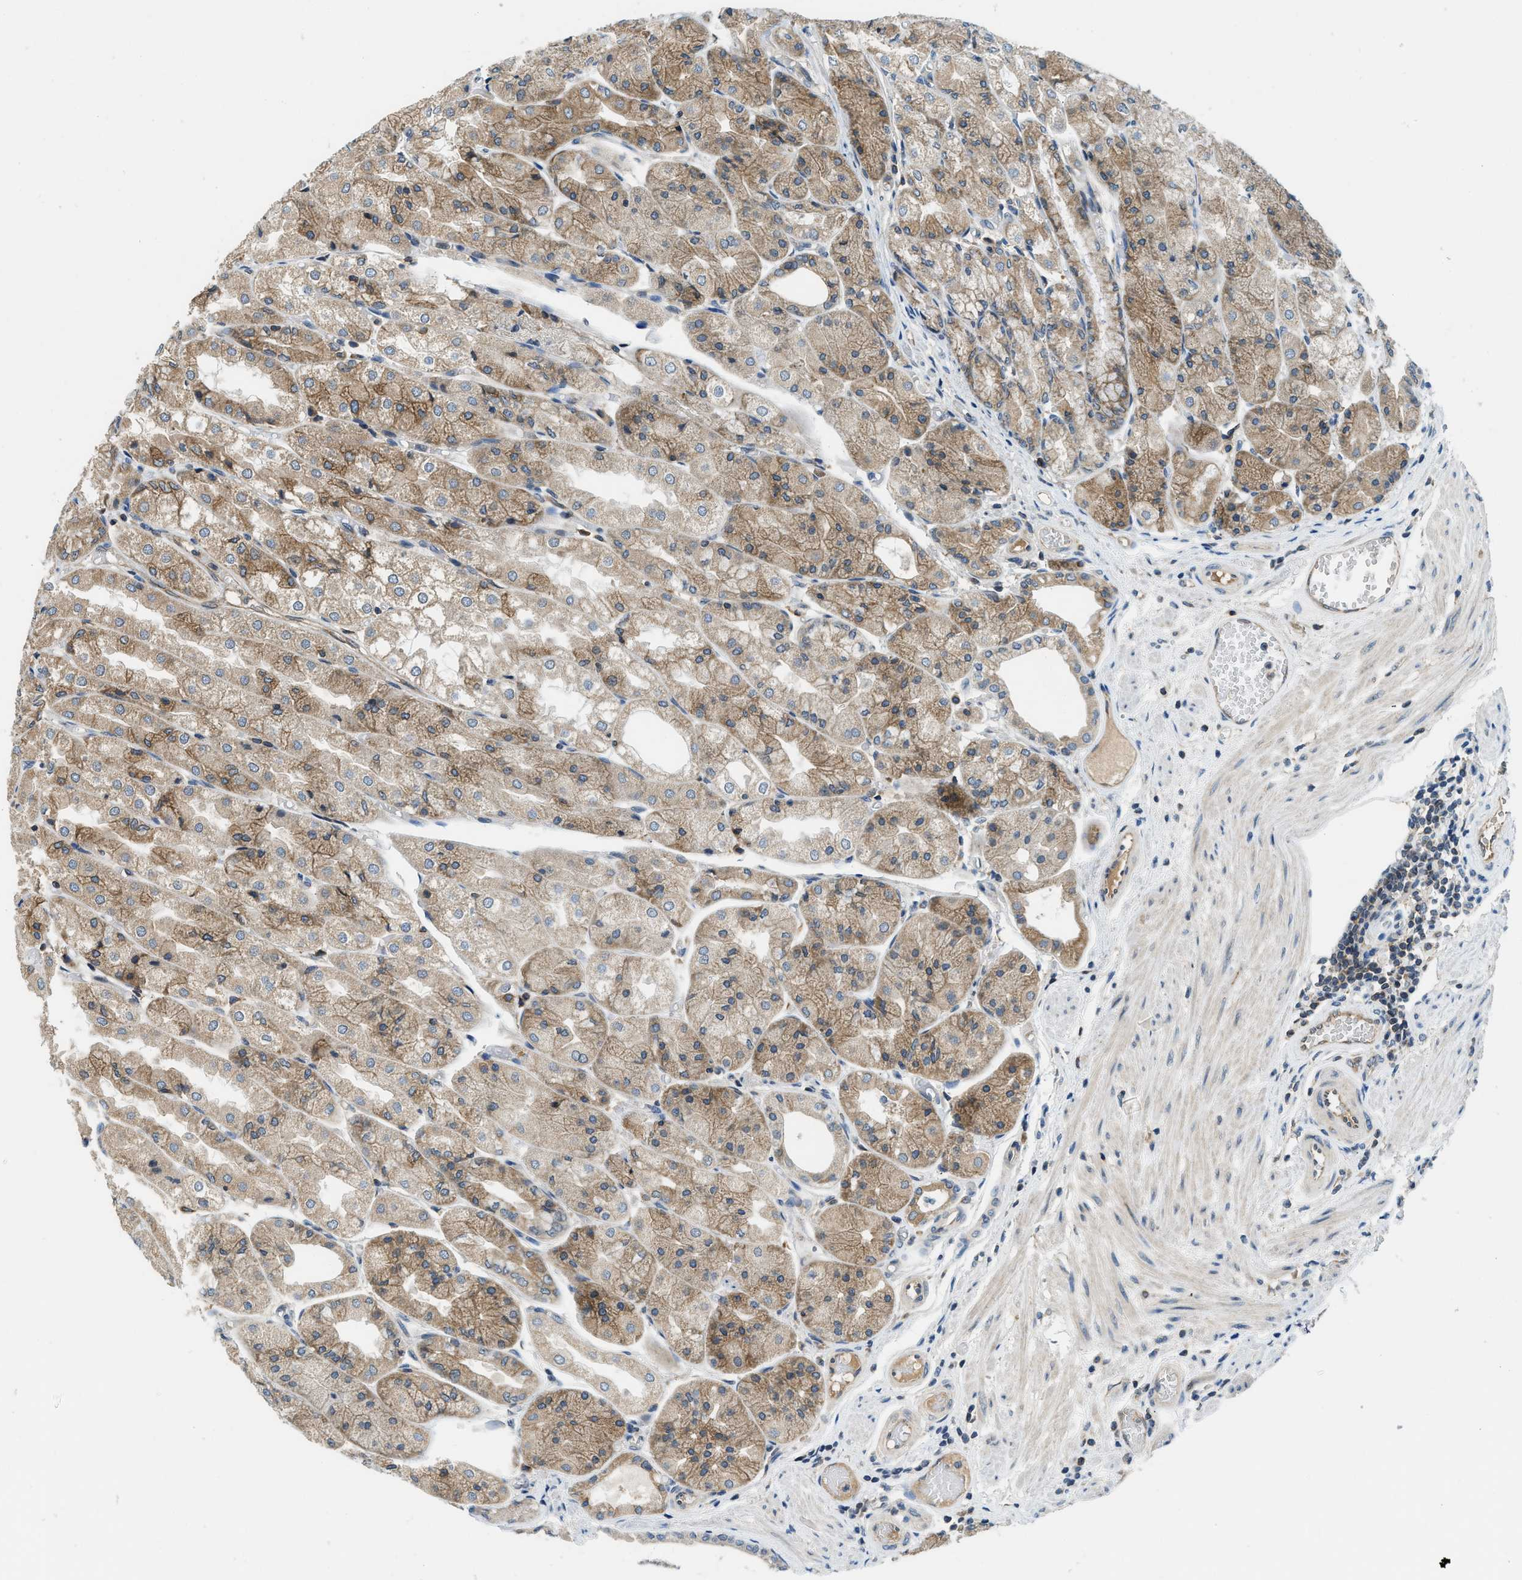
{"staining": {"intensity": "moderate", "quantity": ">75%", "location": "cytoplasmic/membranous"}, "tissue": "stomach", "cell_type": "Glandular cells", "image_type": "normal", "snomed": [{"axis": "morphology", "description": "Normal tissue, NOS"}, {"axis": "topography", "description": "Stomach, upper"}], "caption": "Protein expression analysis of normal human stomach reveals moderate cytoplasmic/membranous staining in about >75% of glandular cells.", "gene": "BCAP31", "patient": {"sex": "male", "age": 72}}